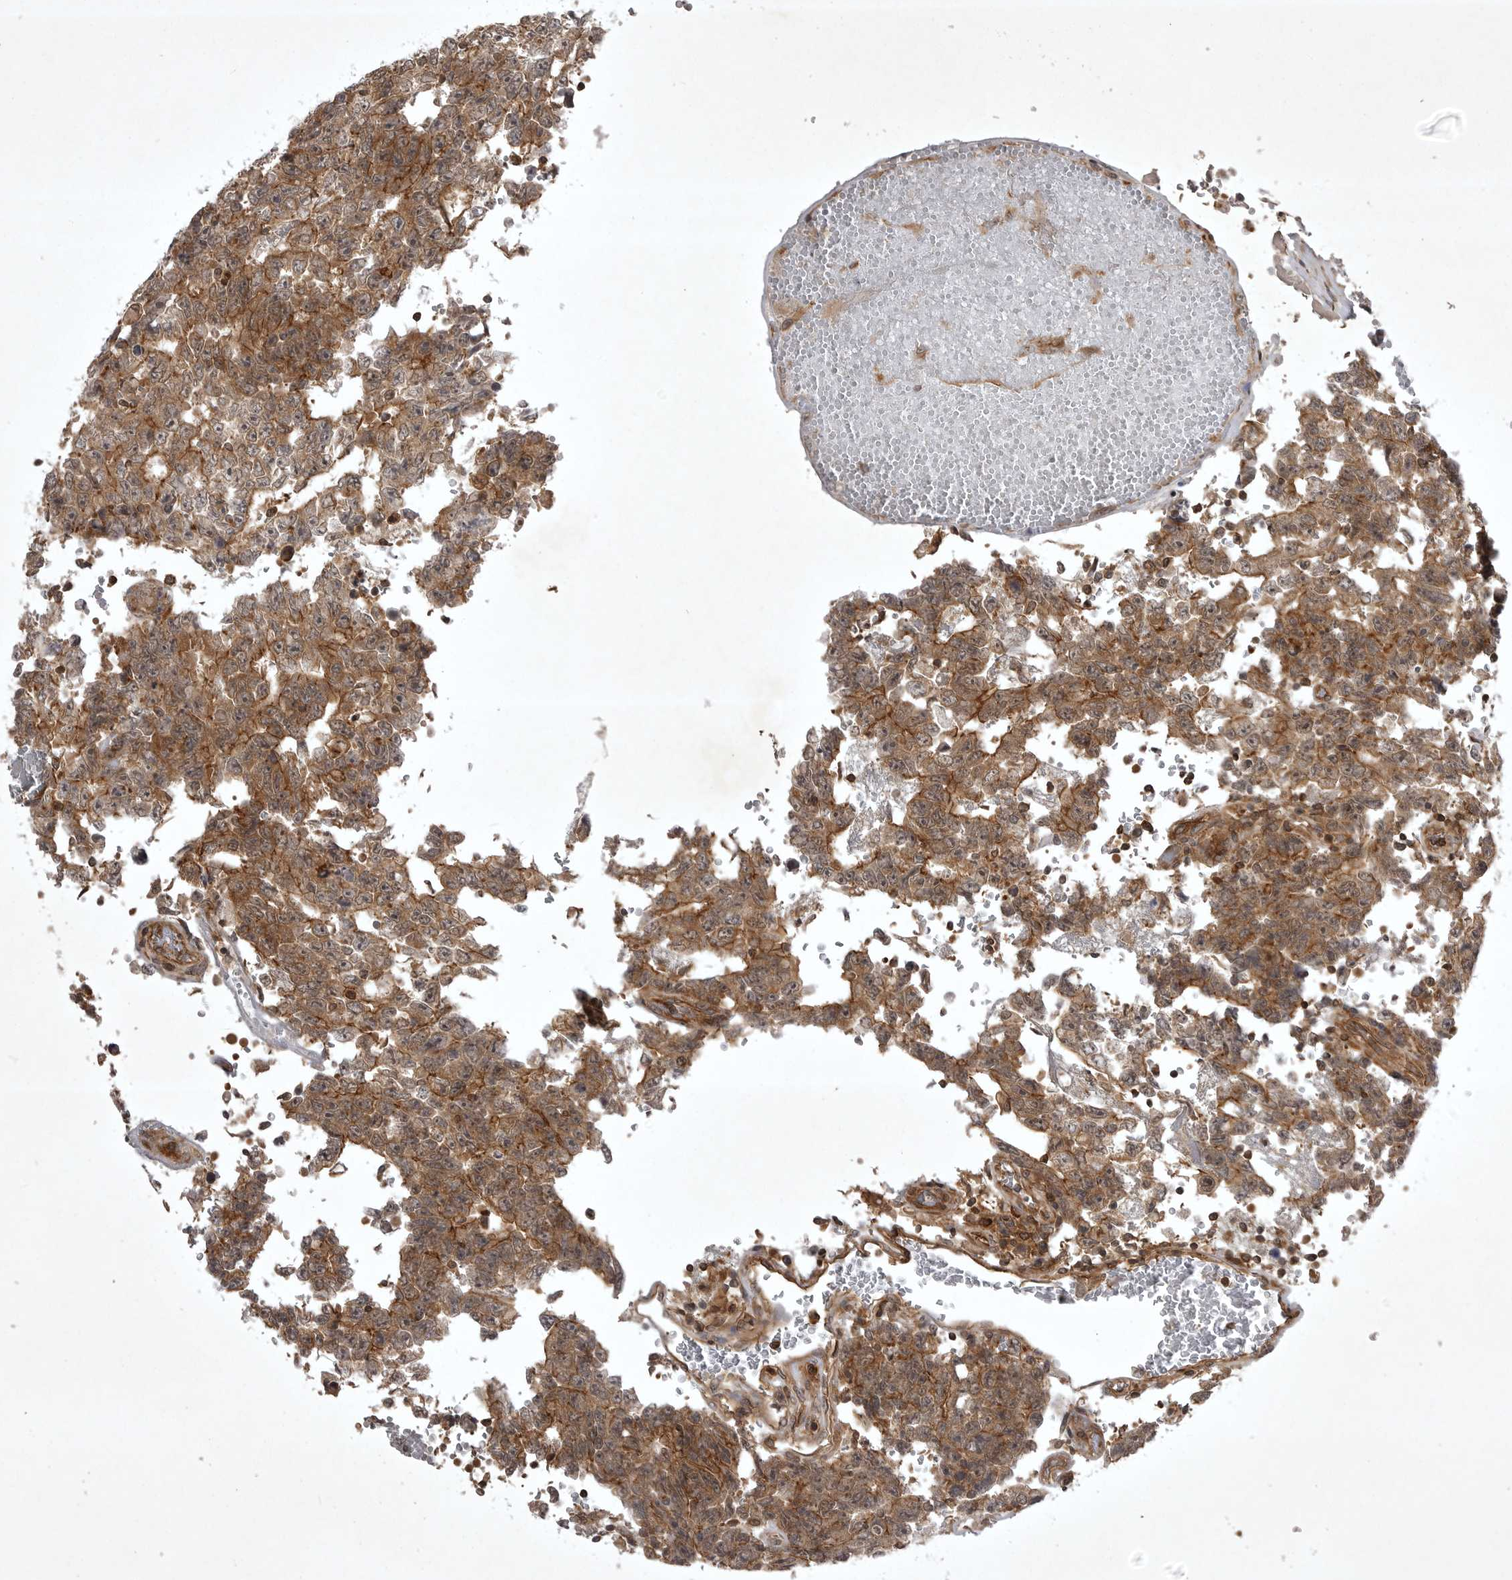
{"staining": {"intensity": "moderate", "quantity": ">75%", "location": "cytoplasmic/membranous"}, "tissue": "testis cancer", "cell_type": "Tumor cells", "image_type": "cancer", "snomed": [{"axis": "morphology", "description": "Carcinoma, Embryonal, NOS"}, {"axis": "topography", "description": "Testis"}], "caption": "IHC (DAB) staining of human embryonal carcinoma (testis) displays moderate cytoplasmic/membranous protein staining in approximately >75% of tumor cells.", "gene": "STK24", "patient": {"sex": "male", "age": 26}}